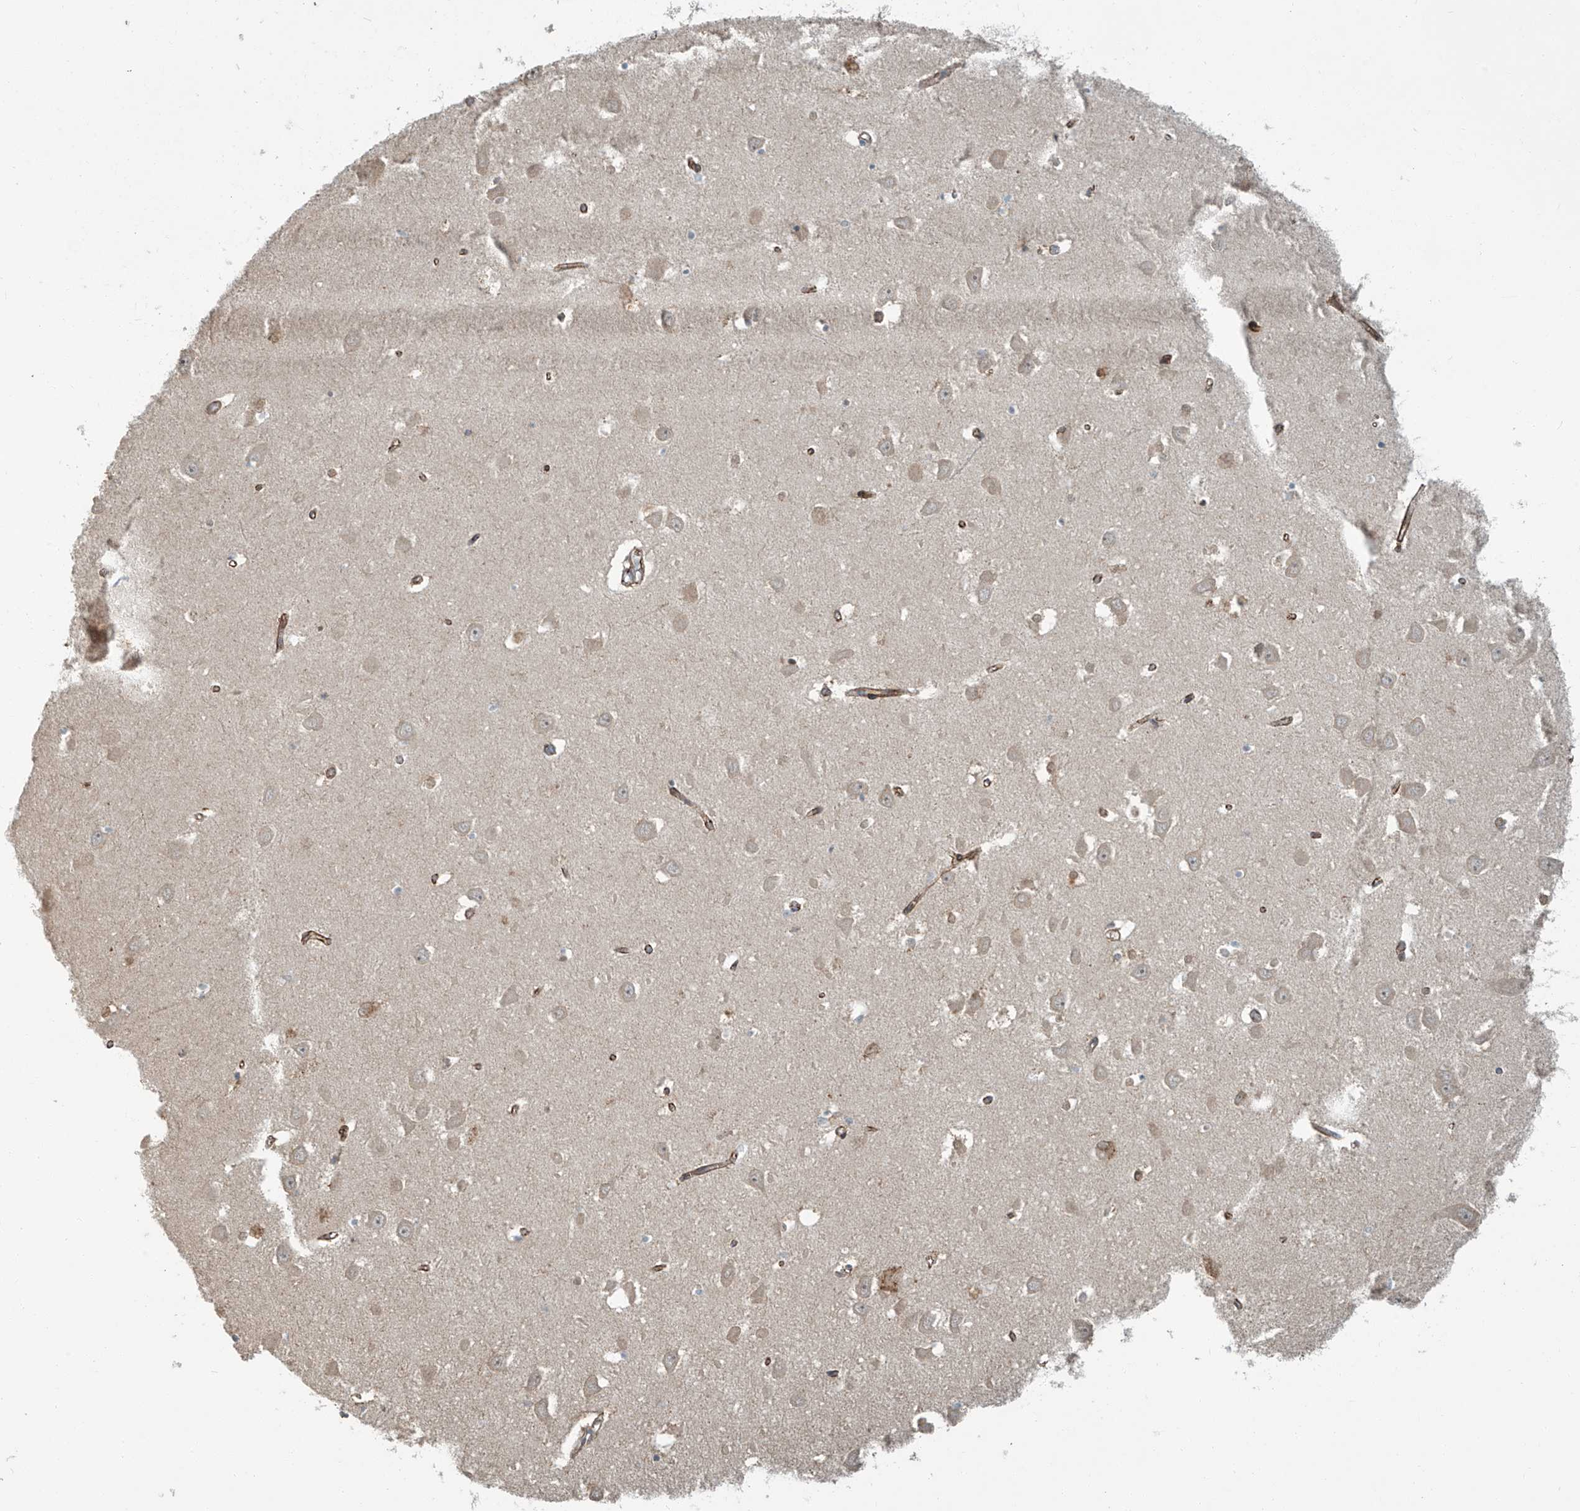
{"staining": {"intensity": "moderate", "quantity": "<25%", "location": "cytoplasmic/membranous"}, "tissue": "hippocampus", "cell_type": "Glial cells", "image_type": "normal", "snomed": [{"axis": "morphology", "description": "Normal tissue, NOS"}, {"axis": "topography", "description": "Hippocampus"}], "caption": "Hippocampus stained with immunohistochemistry (IHC) reveals moderate cytoplasmic/membranous positivity in about <25% of glial cells.", "gene": "ZNF16", "patient": {"sex": "male", "age": 70}}